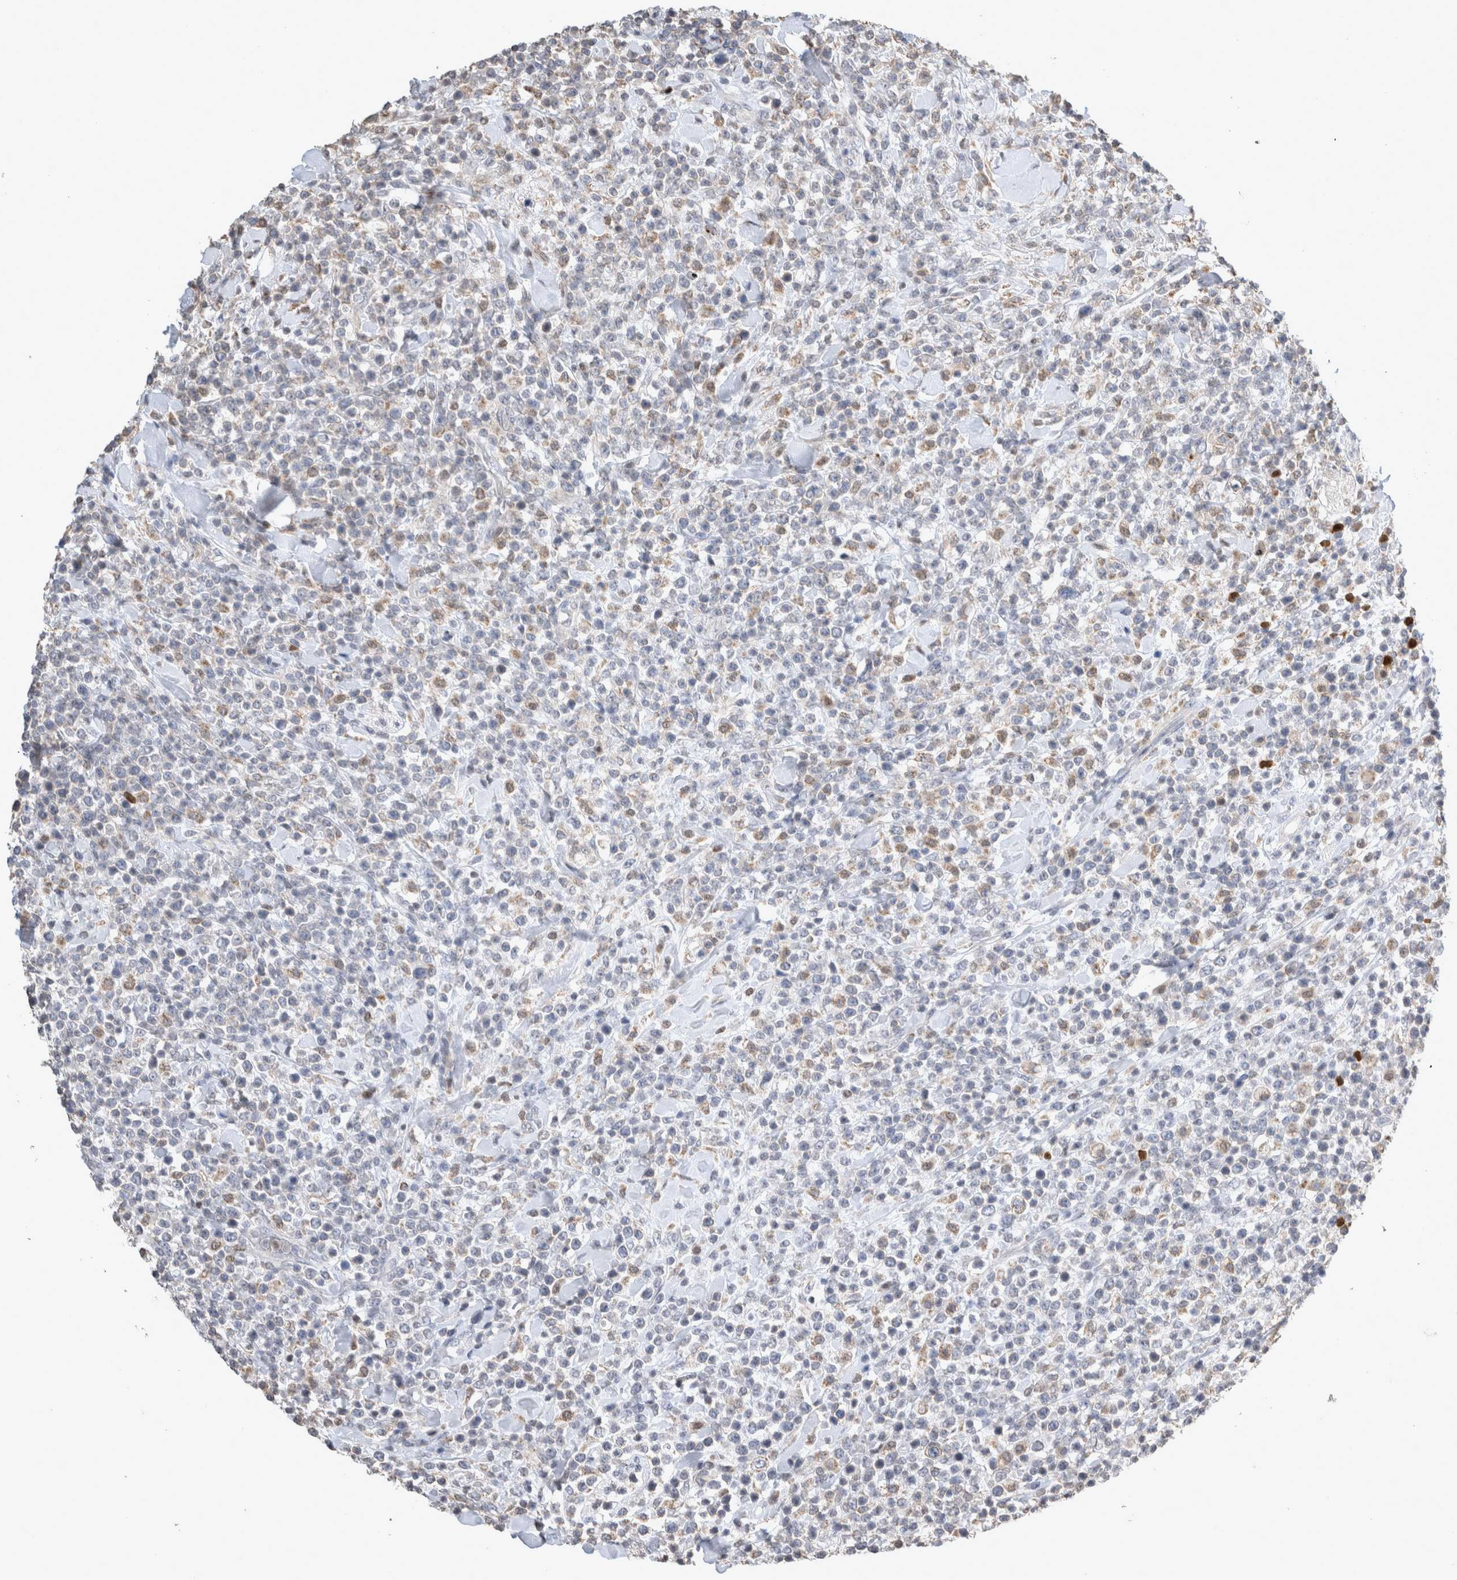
{"staining": {"intensity": "negative", "quantity": "none", "location": "none"}, "tissue": "lymphoma", "cell_type": "Tumor cells", "image_type": "cancer", "snomed": [{"axis": "morphology", "description": "Malignant lymphoma, non-Hodgkin's type, High grade"}, {"axis": "topography", "description": "Colon"}], "caption": "DAB (3,3'-diaminobenzidine) immunohistochemical staining of human lymphoma displays no significant positivity in tumor cells.", "gene": "AGMAT", "patient": {"sex": "female", "age": 53}}